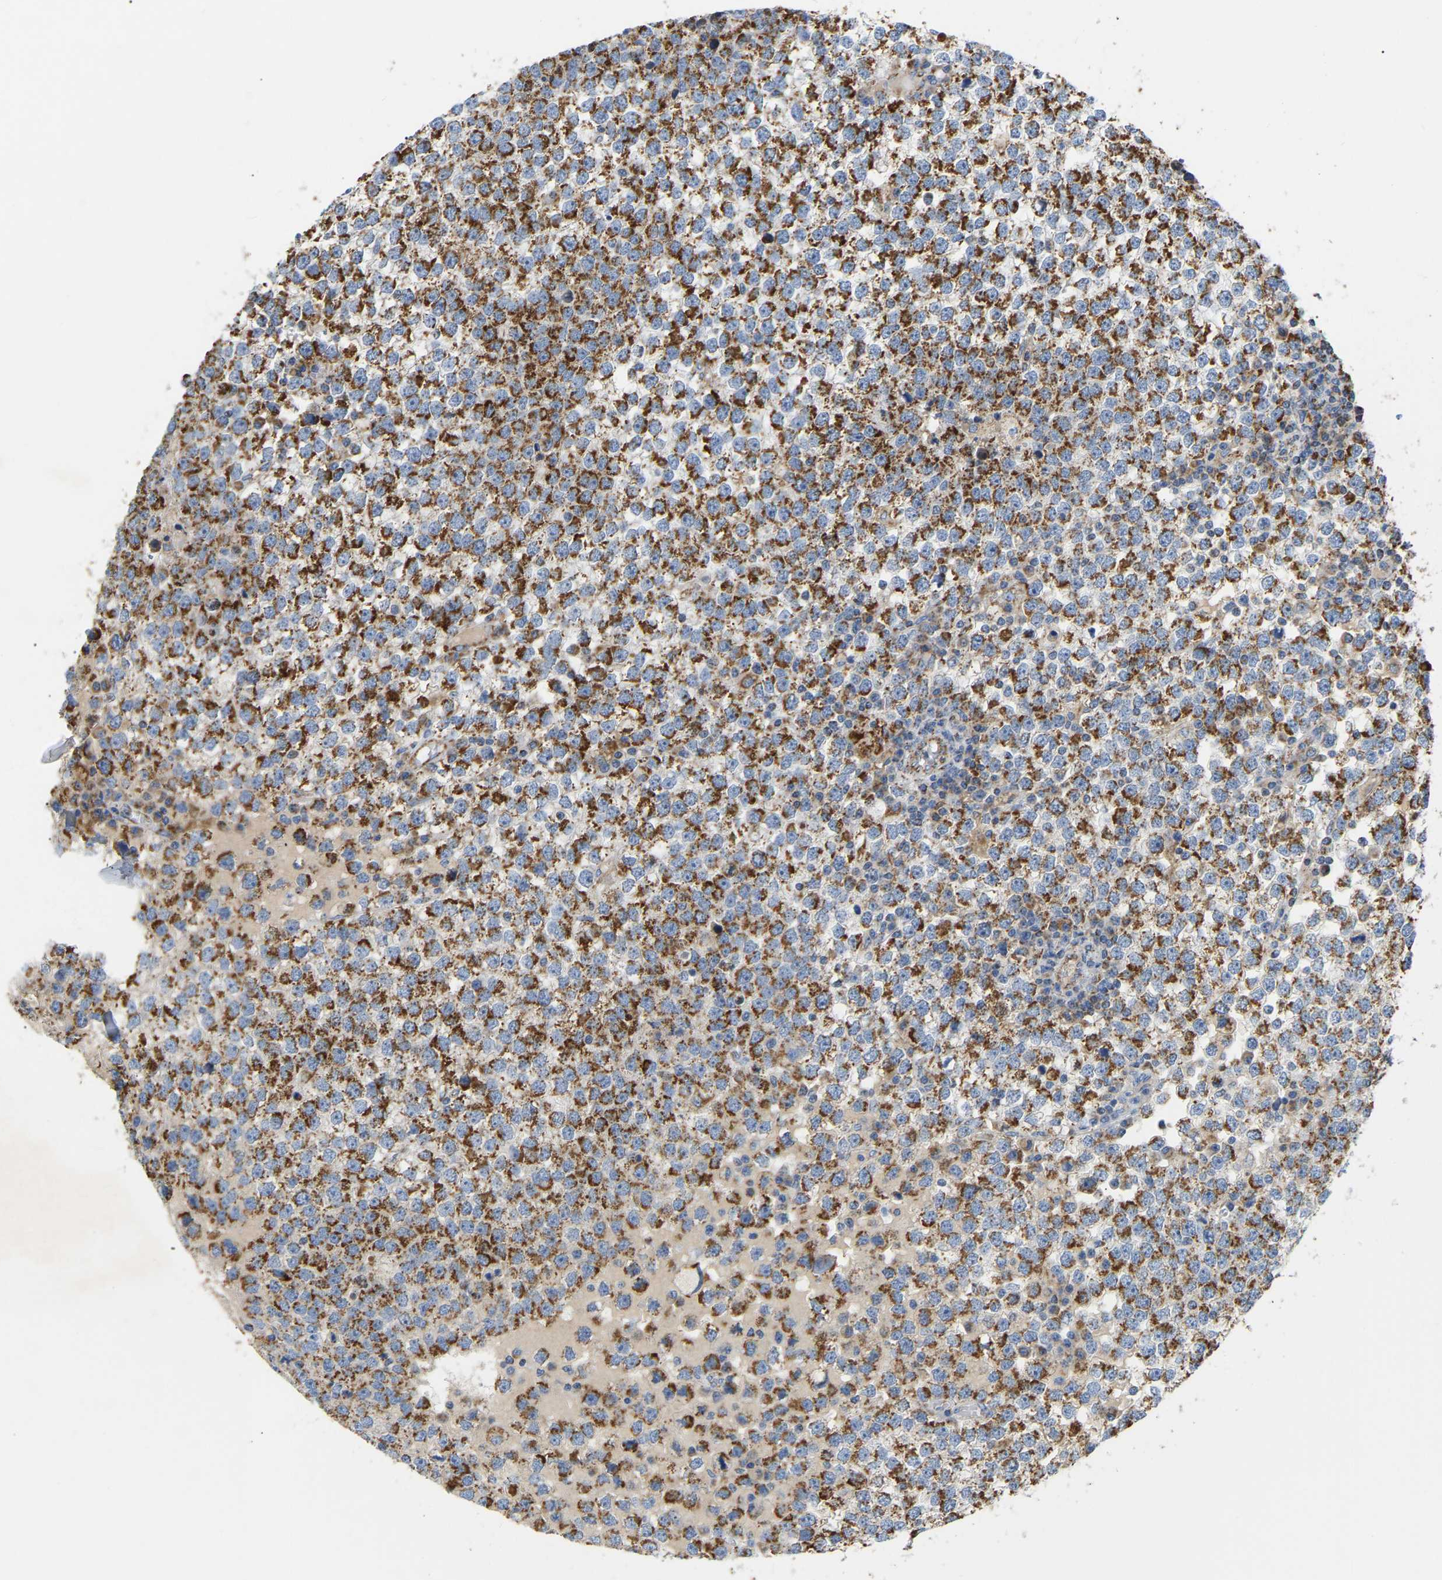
{"staining": {"intensity": "strong", "quantity": ">75%", "location": "cytoplasmic/membranous"}, "tissue": "testis cancer", "cell_type": "Tumor cells", "image_type": "cancer", "snomed": [{"axis": "morphology", "description": "Seminoma, NOS"}, {"axis": "topography", "description": "Testis"}], "caption": "An IHC image of tumor tissue is shown. Protein staining in brown highlights strong cytoplasmic/membranous positivity in seminoma (testis) within tumor cells.", "gene": "HIBADH", "patient": {"sex": "male", "age": 65}}